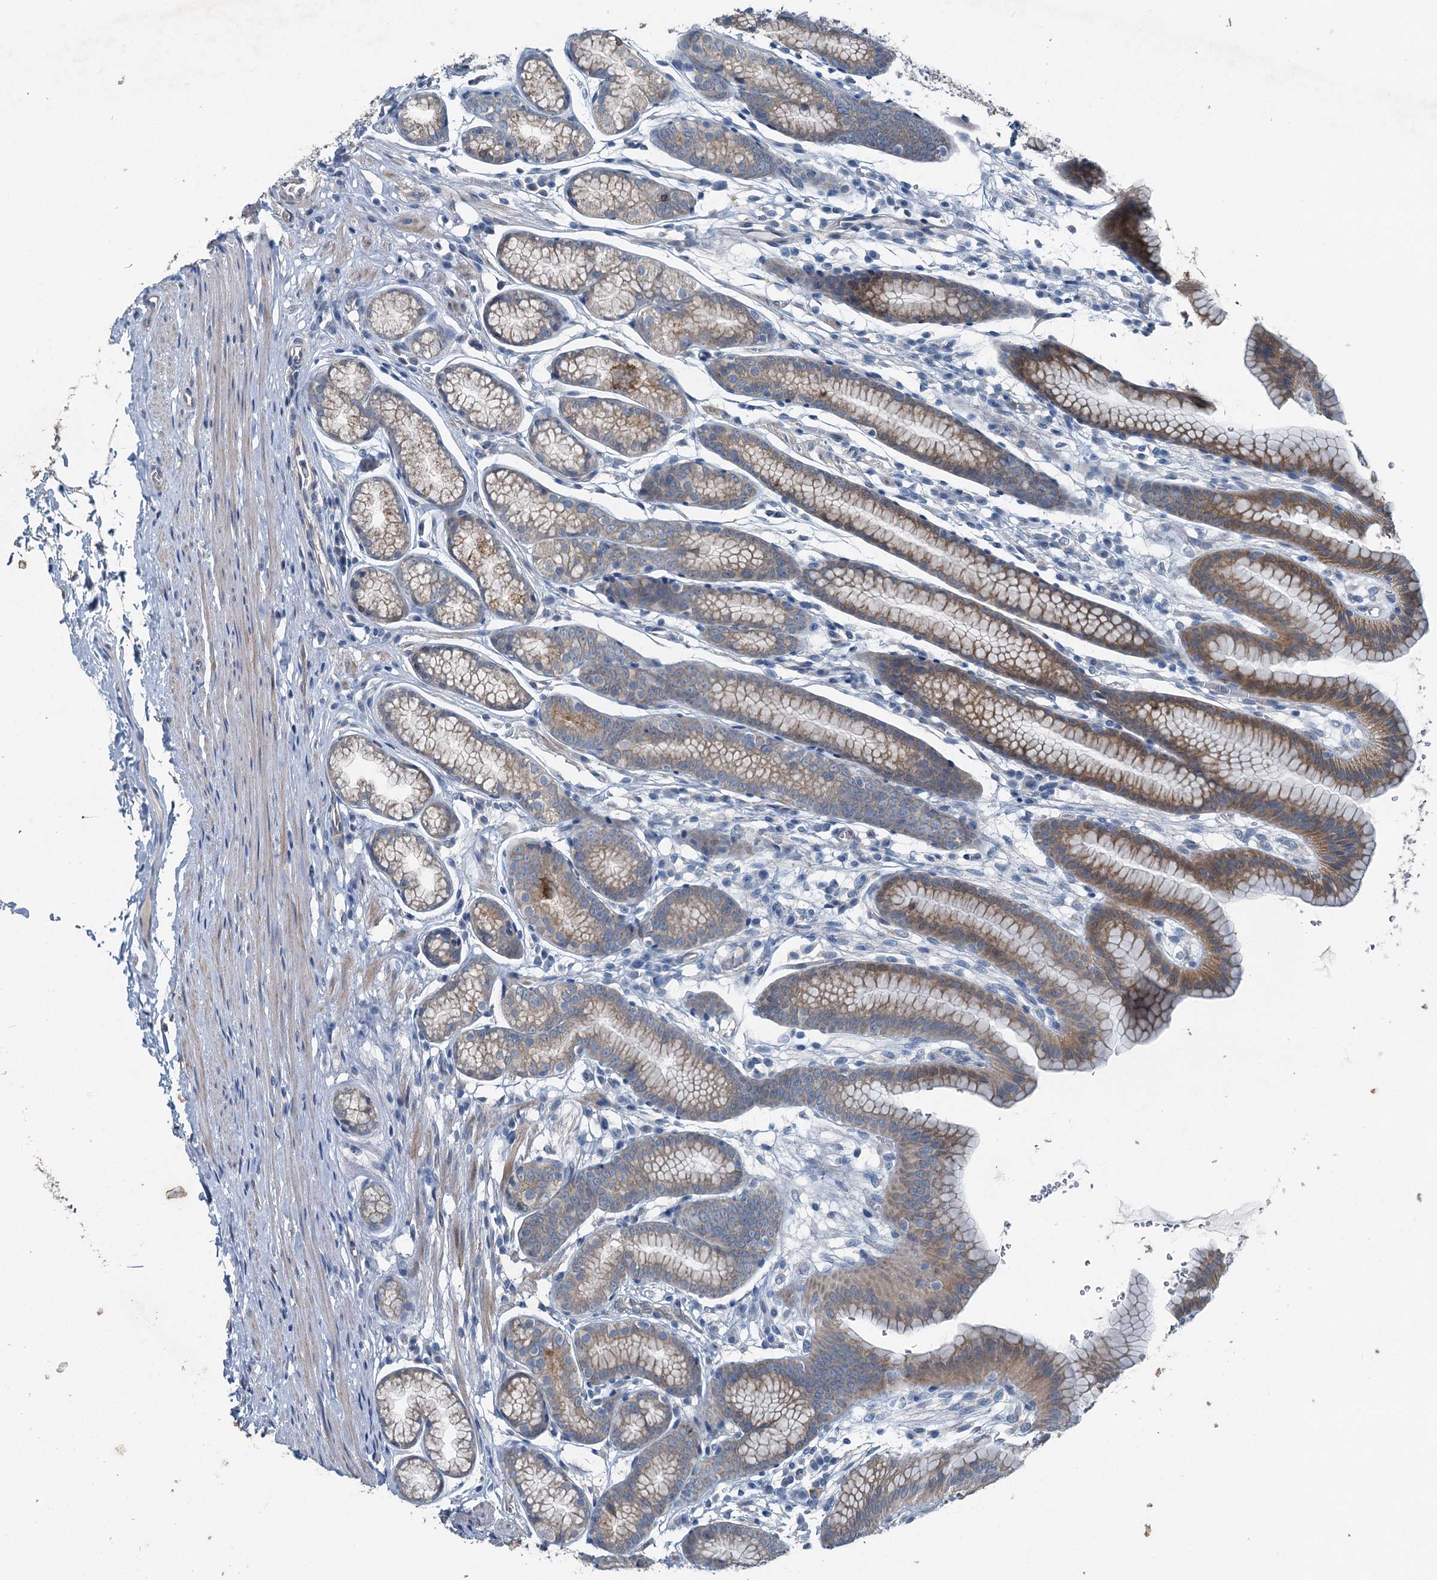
{"staining": {"intensity": "moderate", "quantity": "25%-75%", "location": "cytoplasmic/membranous"}, "tissue": "stomach", "cell_type": "Glandular cells", "image_type": "normal", "snomed": [{"axis": "morphology", "description": "Normal tissue, NOS"}, {"axis": "topography", "description": "Stomach"}], "caption": "Stomach stained with immunohistochemistry (IHC) reveals moderate cytoplasmic/membranous positivity in about 25%-75% of glandular cells. (Brightfield microscopy of DAB IHC at high magnification).", "gene": "C6orf120", "patient": {"sex": "male", "age": 42}}